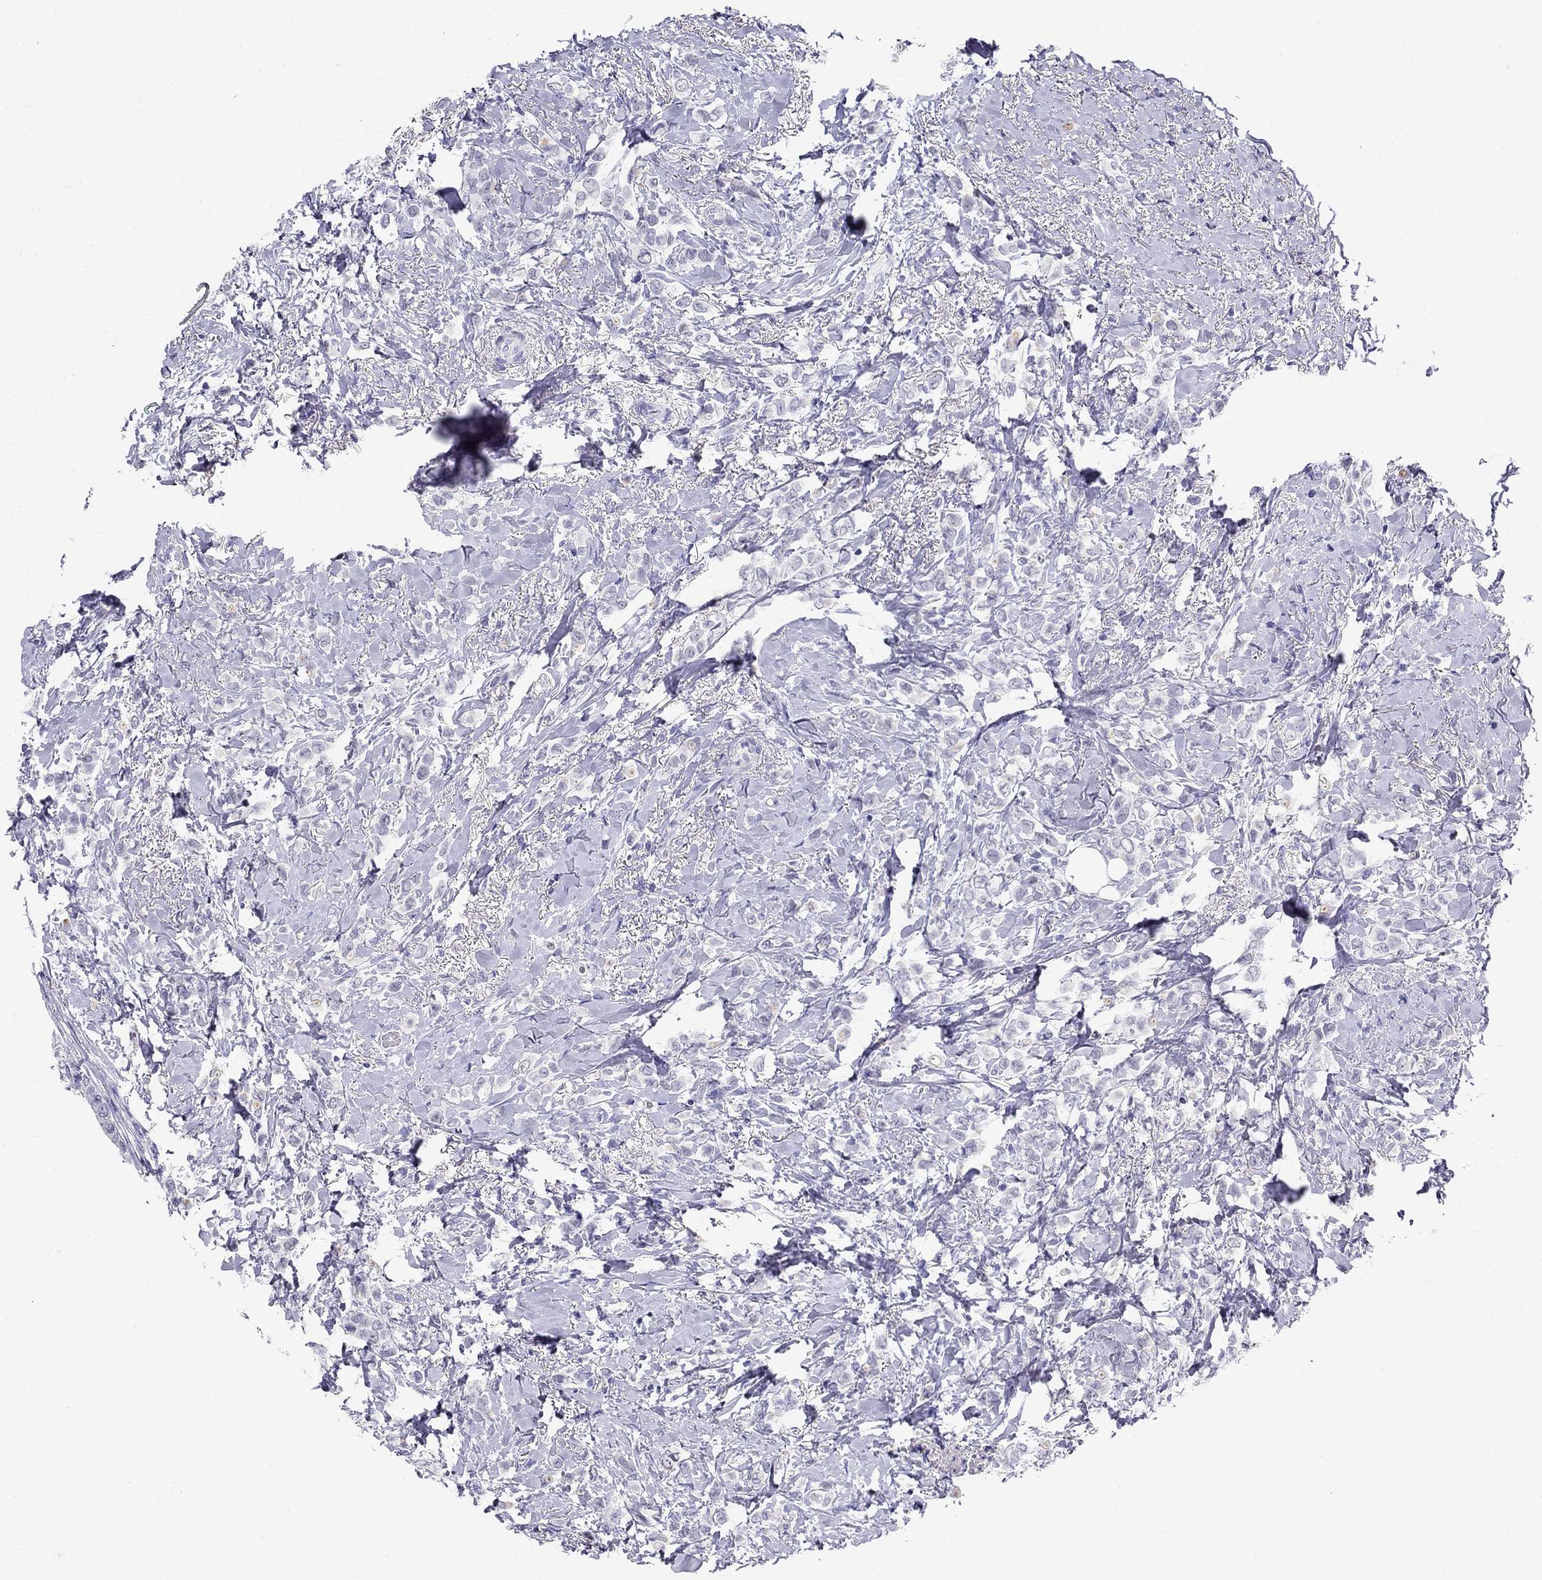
{"staining": {"intensity": "negative", "quantity": "none", "location": "none"}, "tissue": "breast cancer", "cell_type": "Tumor cells", "image_type": "cancer", "snomed": [{"axis": "morphology", "description": "Lobular carcinoma"}, {"axis": "topography", "description": "Breast"}], "caption": "This is an immunohistochemistry histopathology image of human breast lobular carcinoma. There is no staining in tumor cells.", "gene": "PPP1R36", "patient": {"sex": "female", "age": 66}}